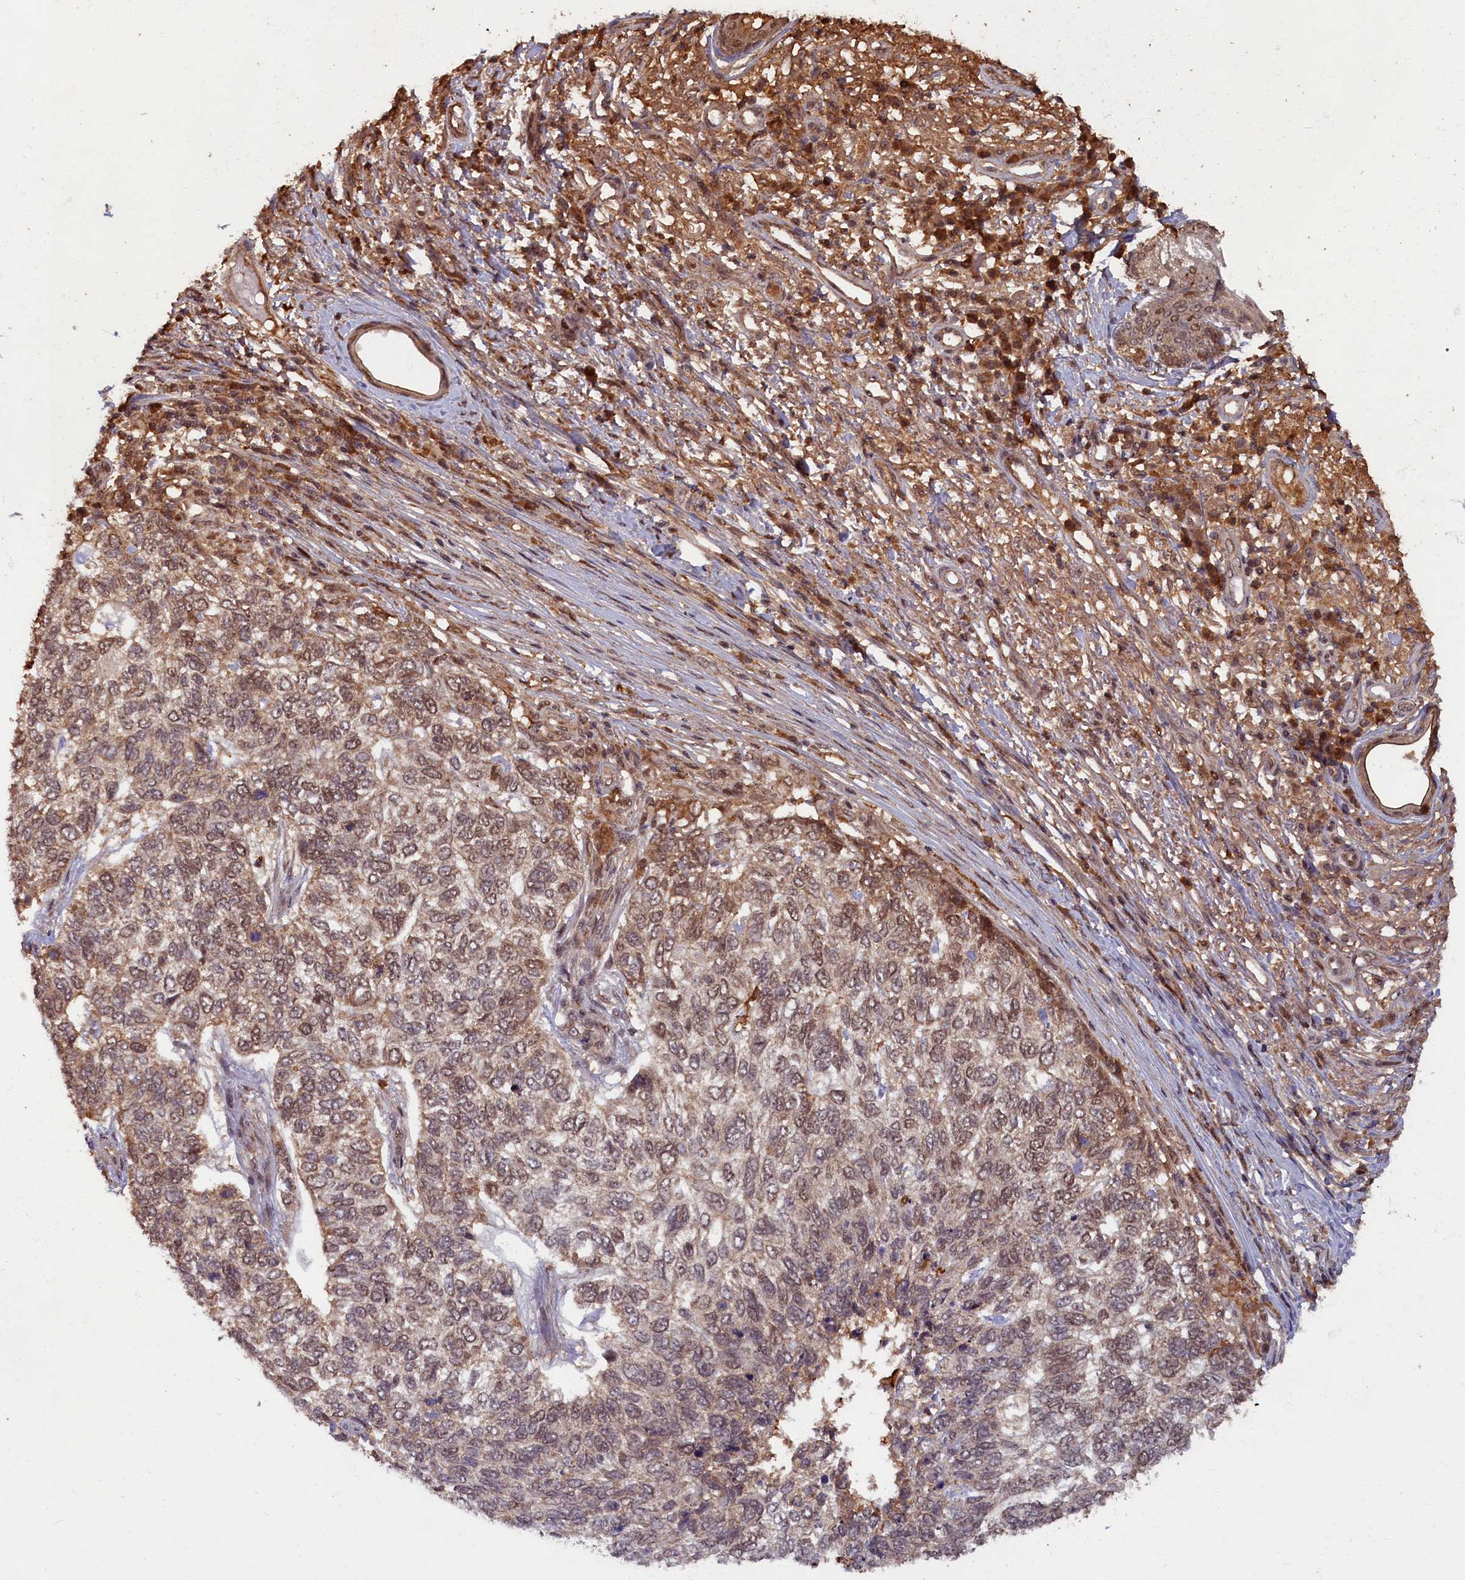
{"staining": {"intensity": "moderate", "quantity": "25%-75%", "location": "cytoplasmic/membranous,nuclear"}, "tissue": "skin cancer", "cell_type": "Tumor cells", "image_type": "cancer", "snomed": [{"axis": "morphology", "description": "Basal cell carcinoma"}, {"axis": "topography", "description": "Skin"}], "caption": "Skin cancer was stained to show a protein in brown. There is medium levels of moderate cytoplasmic/membranous and nuclear staining in approximately 25%-75% of tumor cells.", "gene": "BRCA1", "patient": {"sex": "female", "age": 65}}